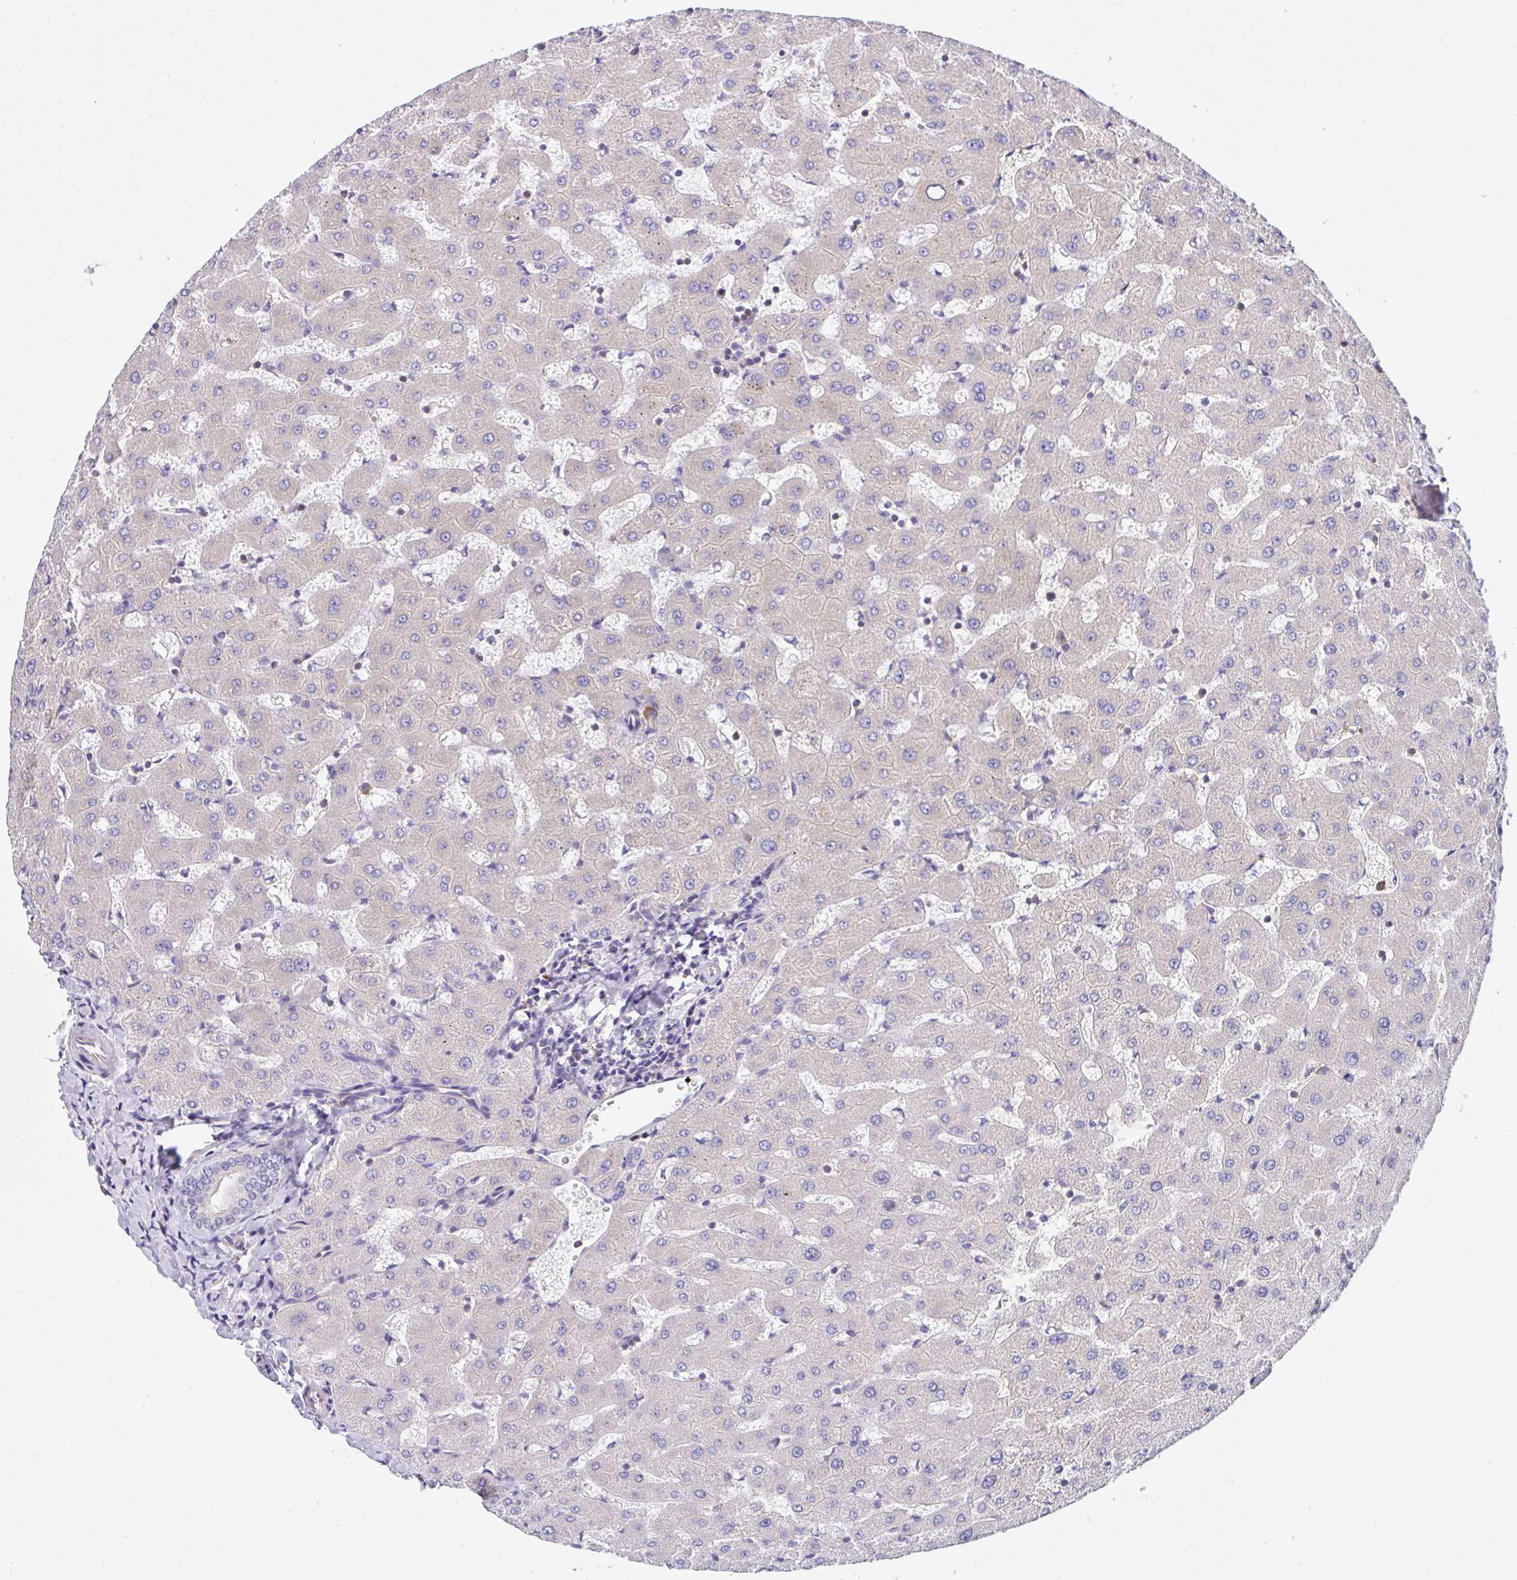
{"staining": {"intensity": "negative", "quantity": "none", "location": "none"}, "tissue": "liver", "cell_type": "Cholangiocytes", "image_type": "normal", "snomed": [{"axis": "morphology", "description": "Normal tissue, NOS"}, {"axis": "topography", "description": "Liver"}], "caption": "DAB immunohistochemical staining of normal human liver reveals no significant positivity in cholangiocytes.", "gene": "GFPT2", "patient": {"sex": "female", "age": 63}}